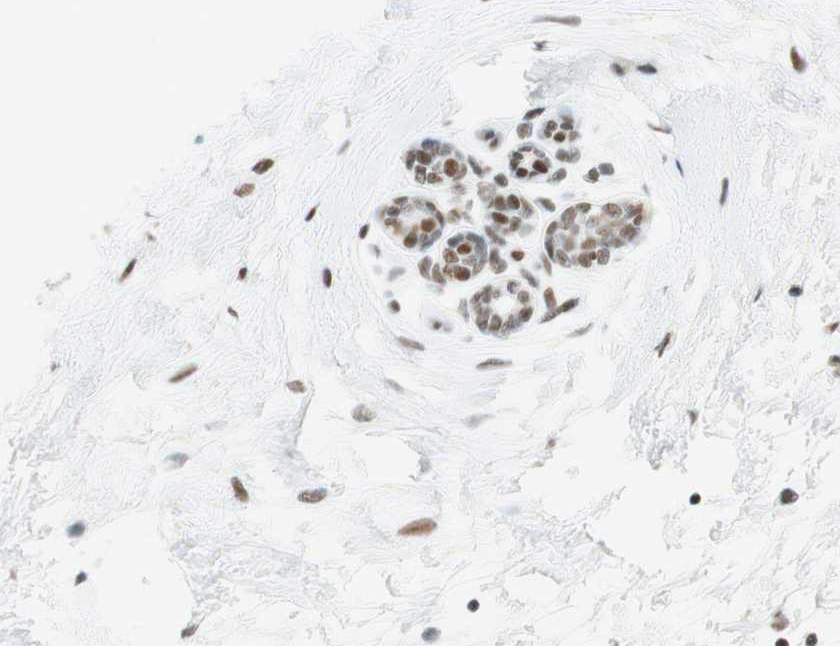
{"staining": {"intensity": "strong", "quantity": ">75%", "location": "nuclear"}, "tissue": "breast cancer", "cell_type": "Tumor cells", "image_type": "cancer", "snomed": [{"axis": "morphology", "description": "Normal tissue, NOS"}, {"axis": "morphology", "description": "Duct carcinoma"}, {"axis": "topography", "description": "Breast"}], "caption": "Strong nuclear protein positivity is appreciated in about >75% of tumor cells in breast cancer.", "gene": "RNF20", "patient": {"sex": "female", "age": 39}}